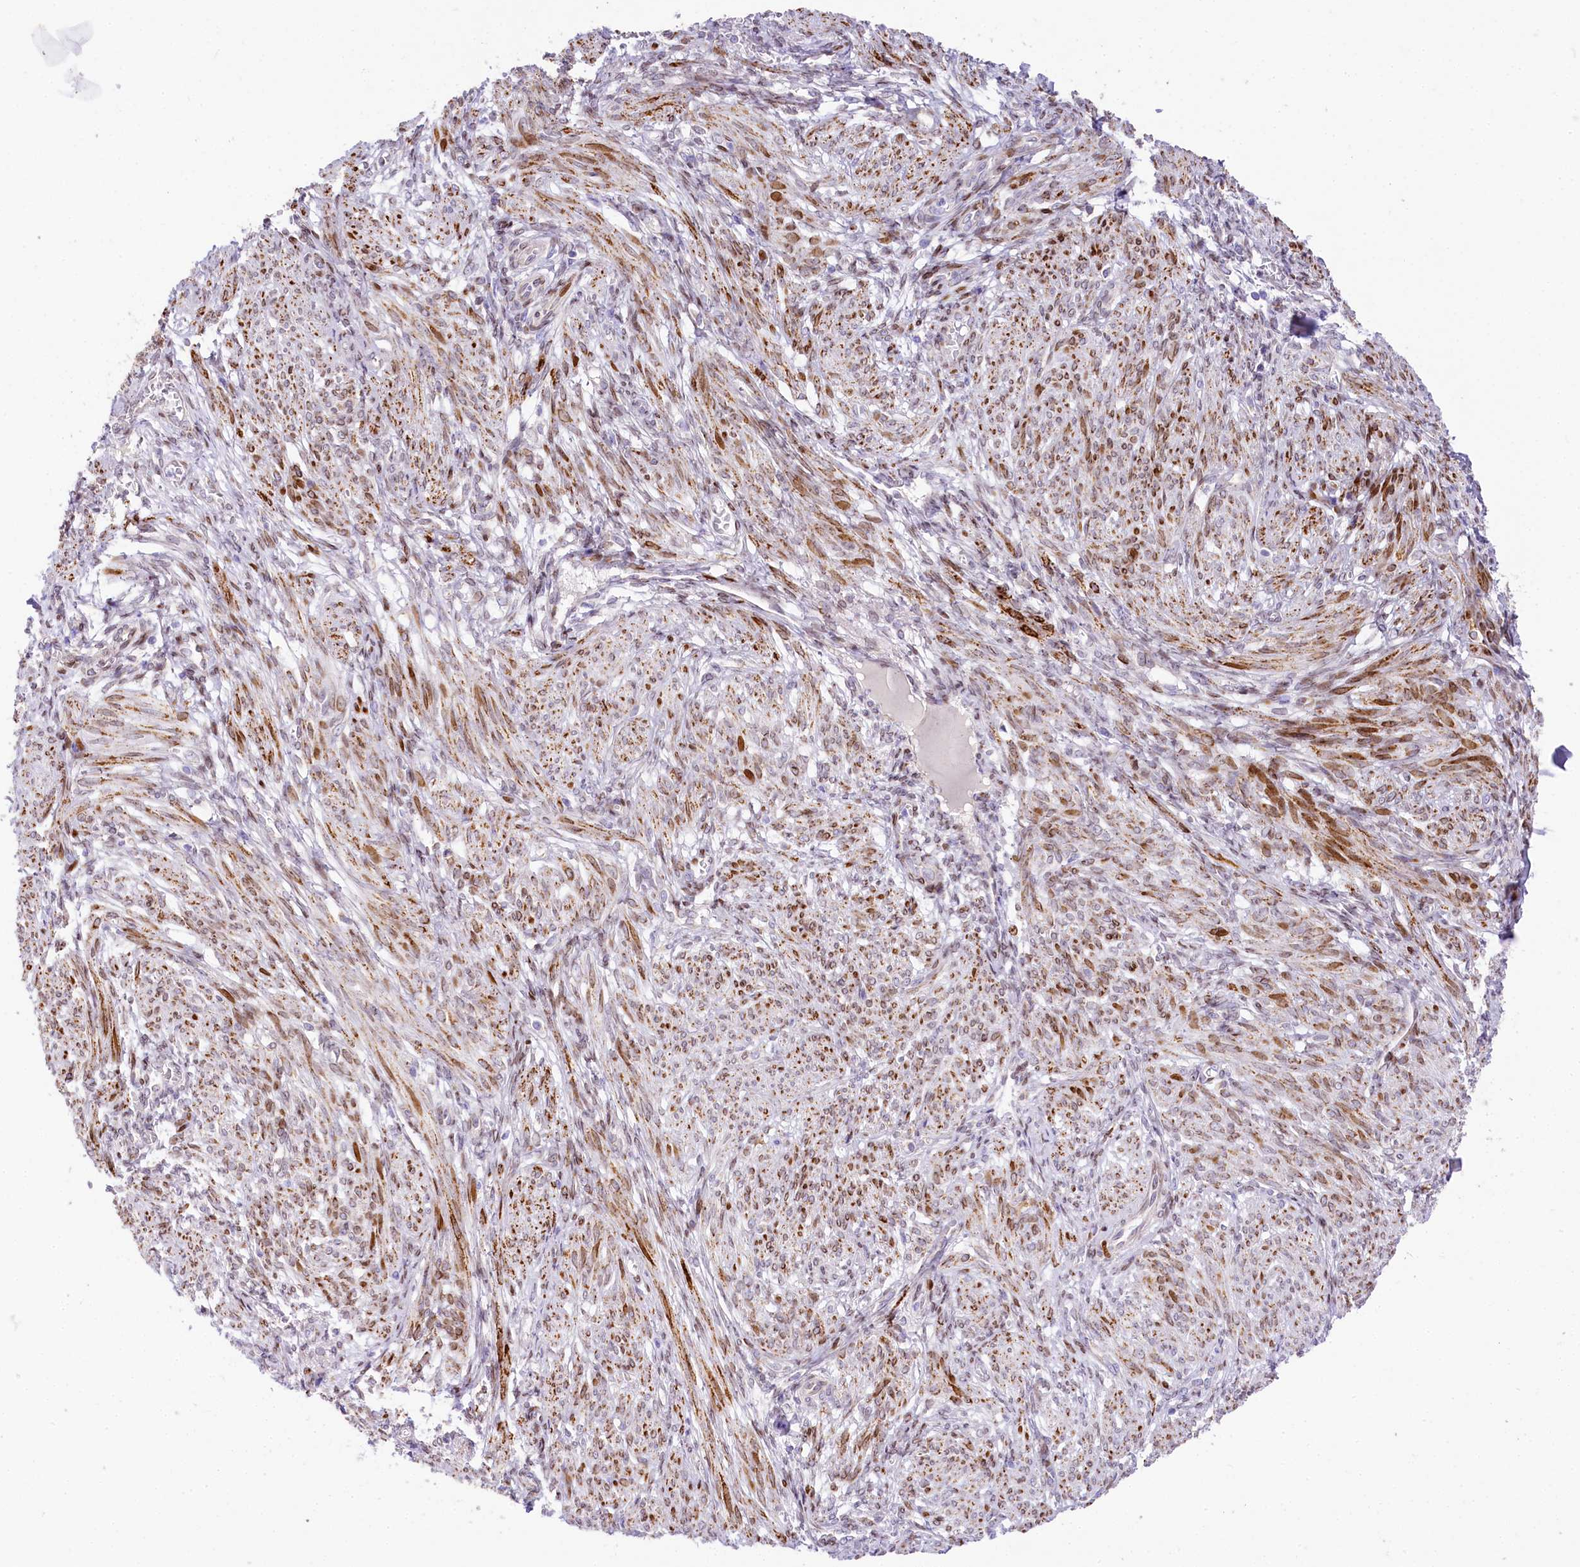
{"staining": {"intensity": "moderate", "quantity": ">75%", "location": "cytoplasmic/membranous,nuclear"}, "tissue": "smooth muscle", "cell_type": "Smooth muscle cells", "image_type": "normal", "snomed": [{"axis": "morphology", "description": "Normal tissue, NOS"}, {"axis": "topography", "description": "Smooth muscle"}], "caption": "Moderate cytoplasmic/membranous,nuclear protein expression is present in about >75% of smooth muscle cells in smooth muscle.", "gene": "PPIP5K2", "patient": {"sex": "female", "age": 39}}